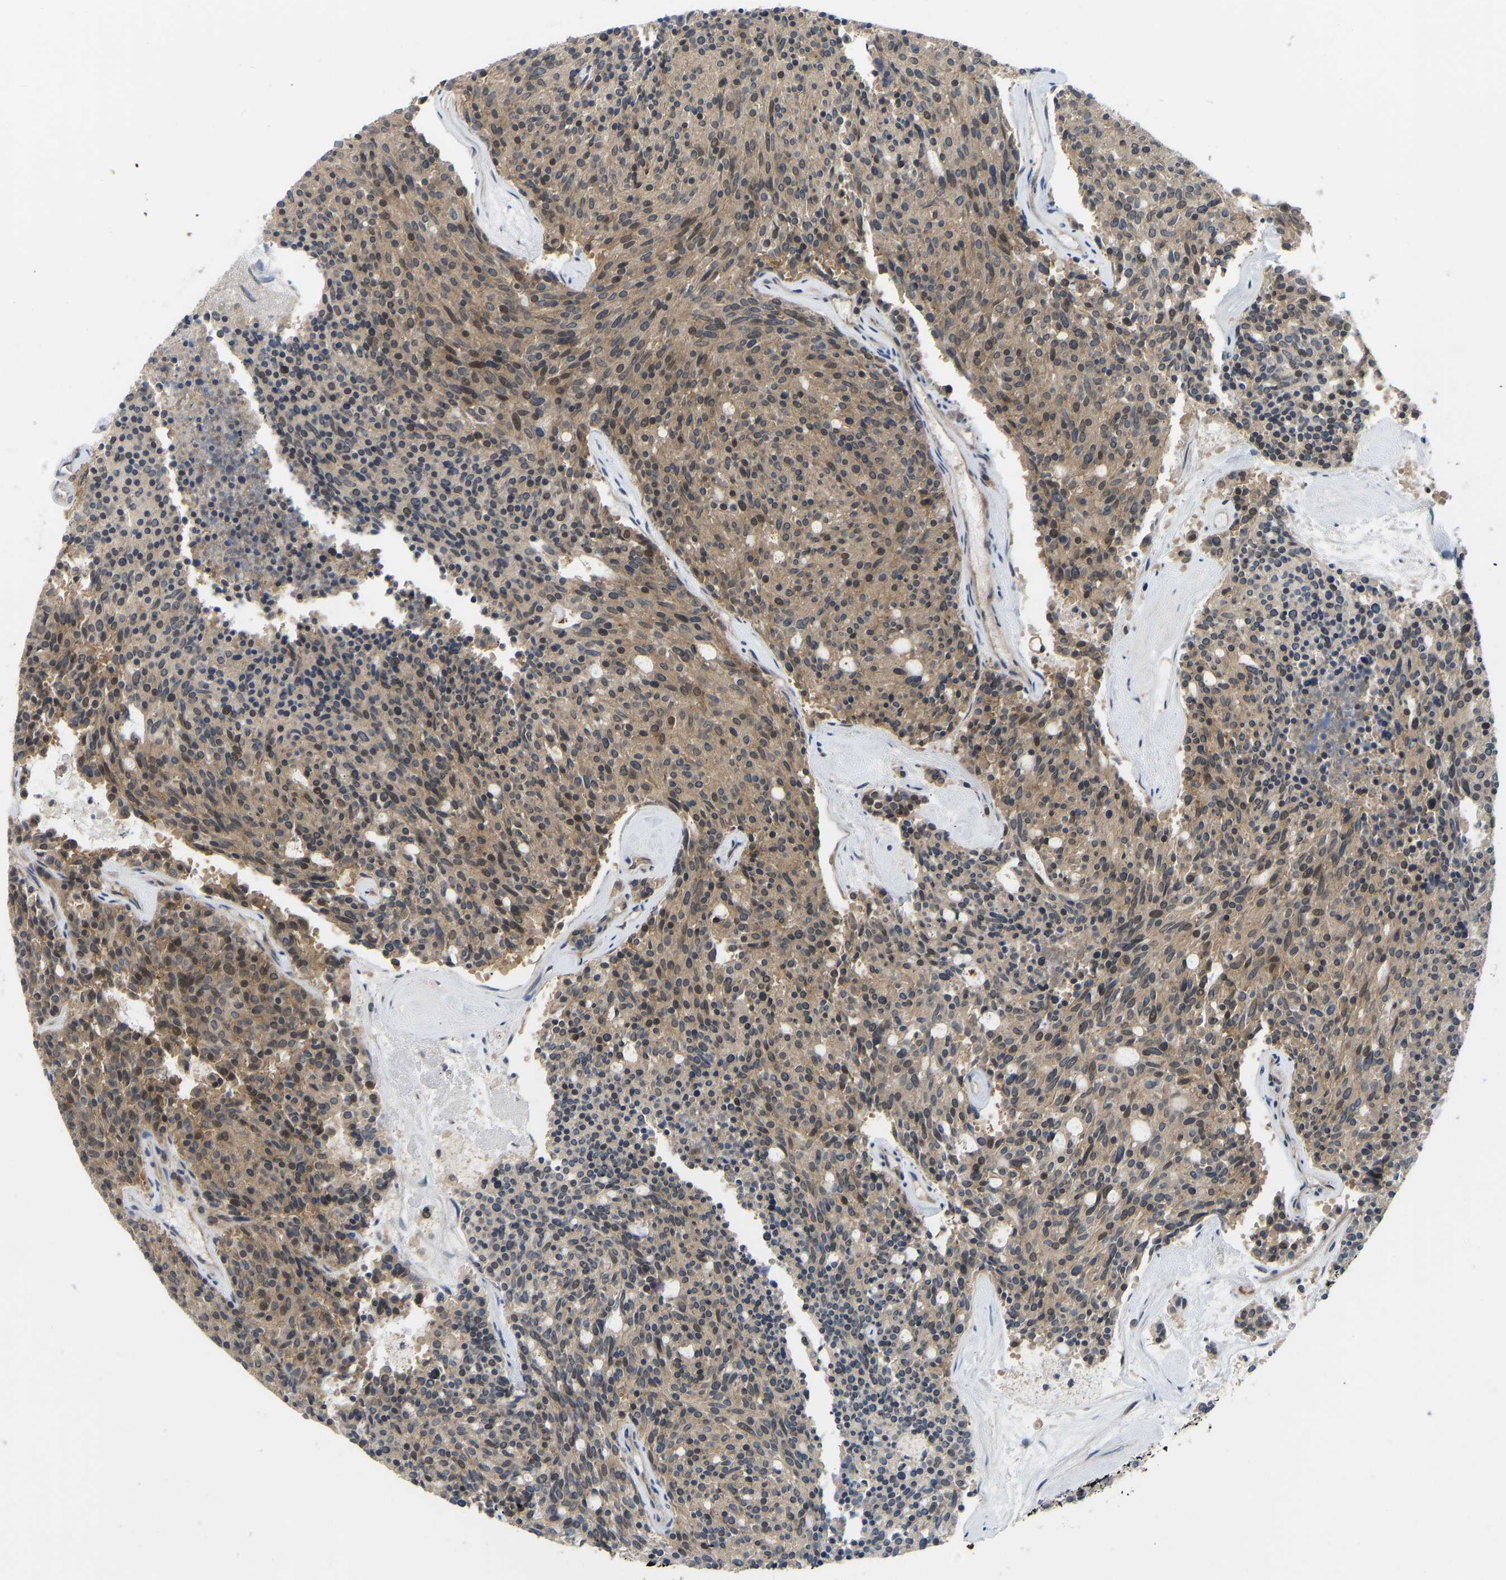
{"staining": {"intensity": "moderate", "quantity": ">75%", "location": "cytoplasmic/membranous,nuclear"}, "tissue": "carcinoid", "cell_type": "Tumor cells", "image_type": "cancer", "snomed": [{"axis": "morphology", "description": "Carcinoid, malignant, NOS"}, {"axis": "topography", "description": "Pancreas"}], "caption": "About >75% of tumor cells in carcinoid display moderate cytoplasmic/membranous and nuclear protein expression as visualized by brown immunohistochemical staining.", "gene": "NDRG3", "patient": {"sex": "female", "age": 54}}